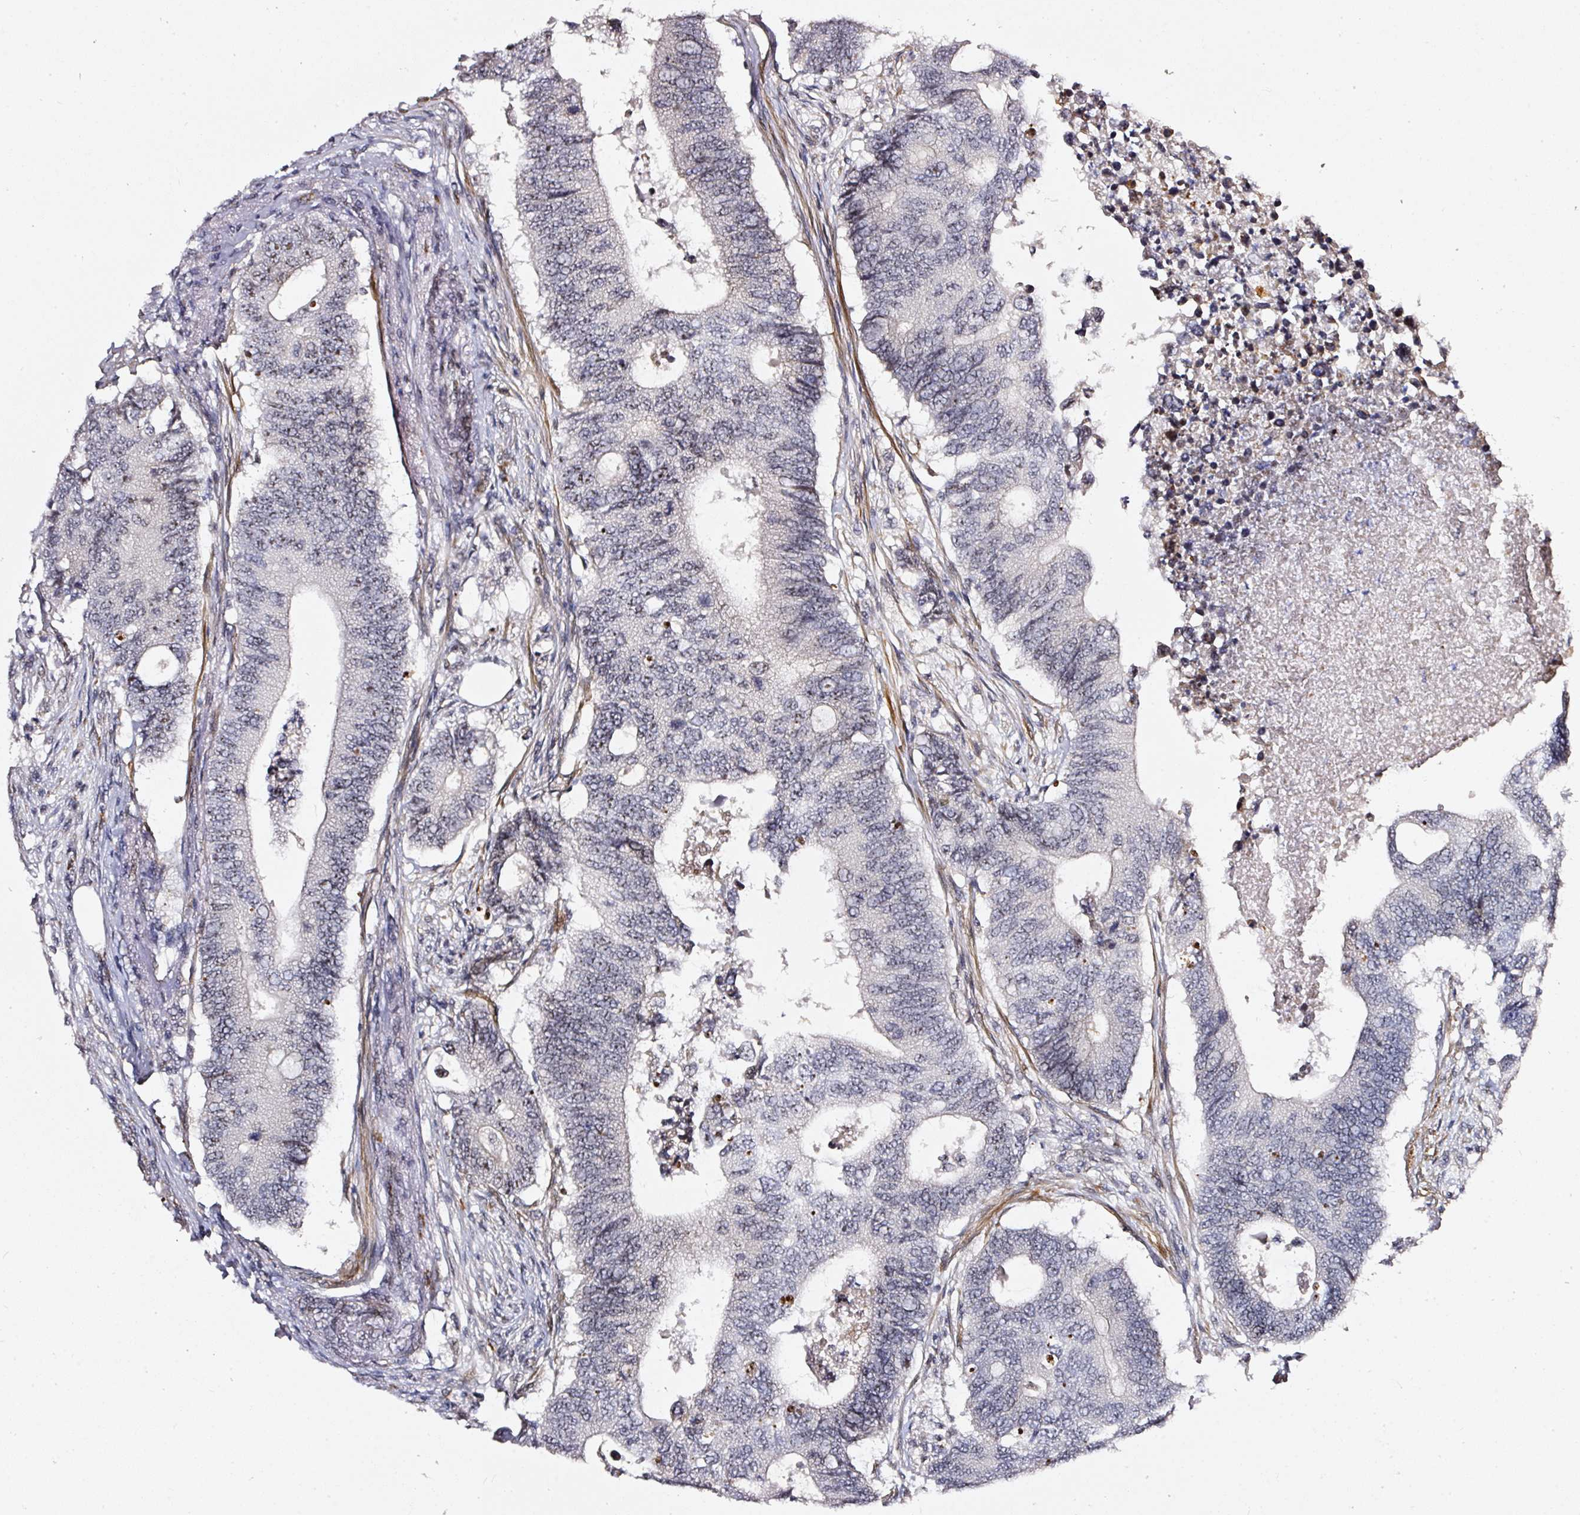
{"staining": {"intensity": "negative", "quantity": "none", "location": "none"}, "tissue": "colorectal cancer", "cell_type": "Tumor cells", "image_type": "cancer", "snomed": [{"axis": "morphology", "description": "Adenocarcinoma, NOS"}, {"axis": "topography", "description": "Colon"}], "caption": "This is an IHC histopathology image of colorectal cancer. There is no staining in tumor cells.", "gene": "MXRA8", "patient": {"sex": "male", "age": 71}}